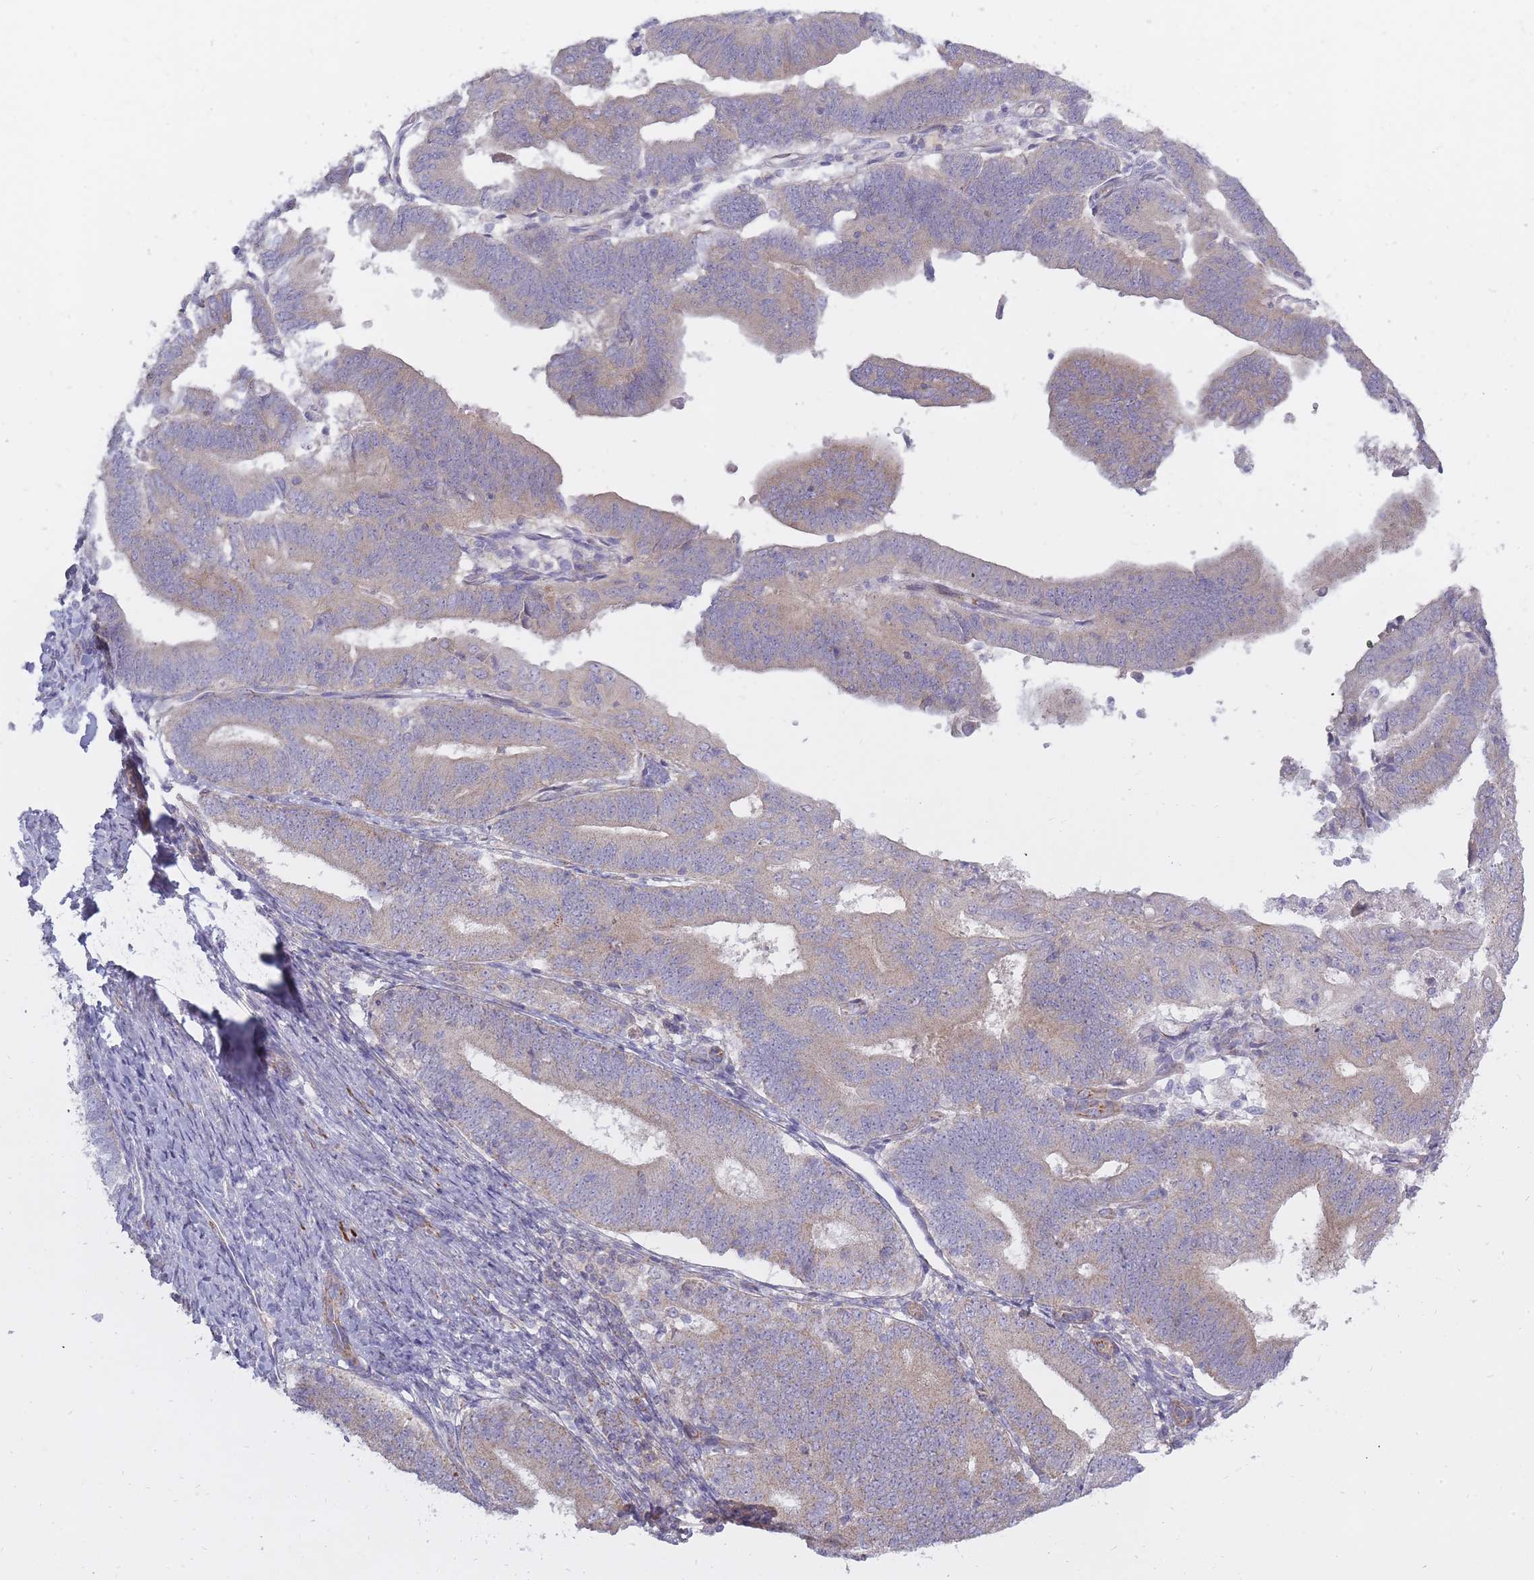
{"staining": {"intensity": "moderate", "quantity": "25%-75%", "location": "cytoplasmic/membranous"}, "tissue": "endometrial cancer", "cell_type": "Tumor cells", "image_type": "cancer", "snomed": [{"axis": "morphology", "description": "Adenocarcinoma, NOS"}, {"axis": "topography", "description": "Endometrium"}], "caption": "This photomicrograph shows immunohistochemistry staining of adenocarcinoma (endometrial), with medium moderate cytoplasmic/membranous positivity in about 25%-75% of tumor cells.", "gene": "ALKBH4", "patient": {"sex": "female", "age": 70}}